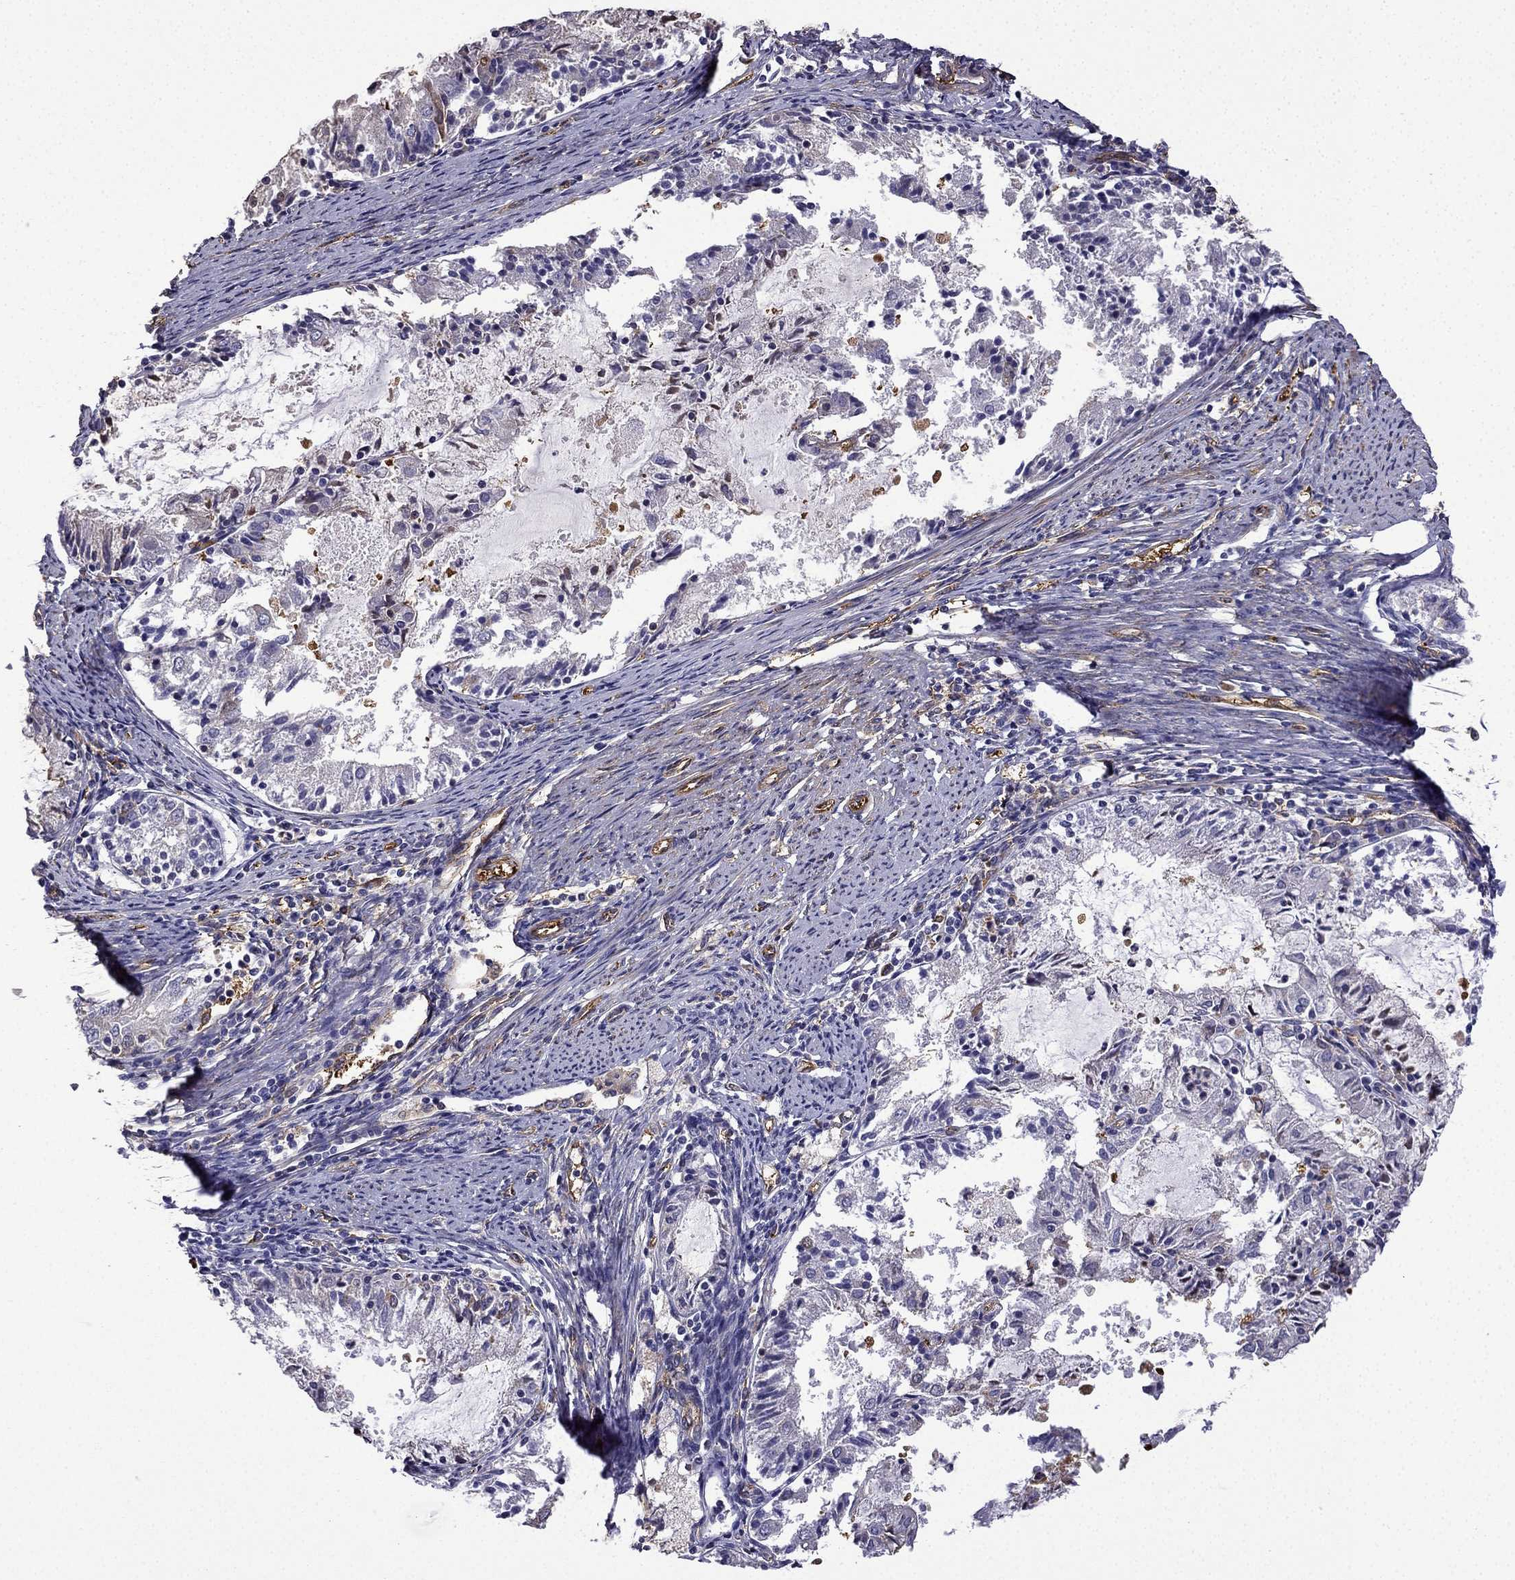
{"staining": {"intensity": "moderate", "quantity": "<25%", "location": "cytoplasmic/membranous"}, "tissue": "endometrial cancer", "cell_type": "Tumor cells", "image_type": "cancer", "snomed": [{"axis": "morphology", "description": "Adenocarcinoma, NOS"}, {"axis": "topography", "description": "Endometrium"}], "caption": "High-power microscopy captured an immunohistochemistry photomicrograph of endometrial cancer, revealing moderate cytoplasmic/membranous expression in about <25% of tumor cells.", "gene": "MAP4", "patient": {"sex": "female", "age": 57}}